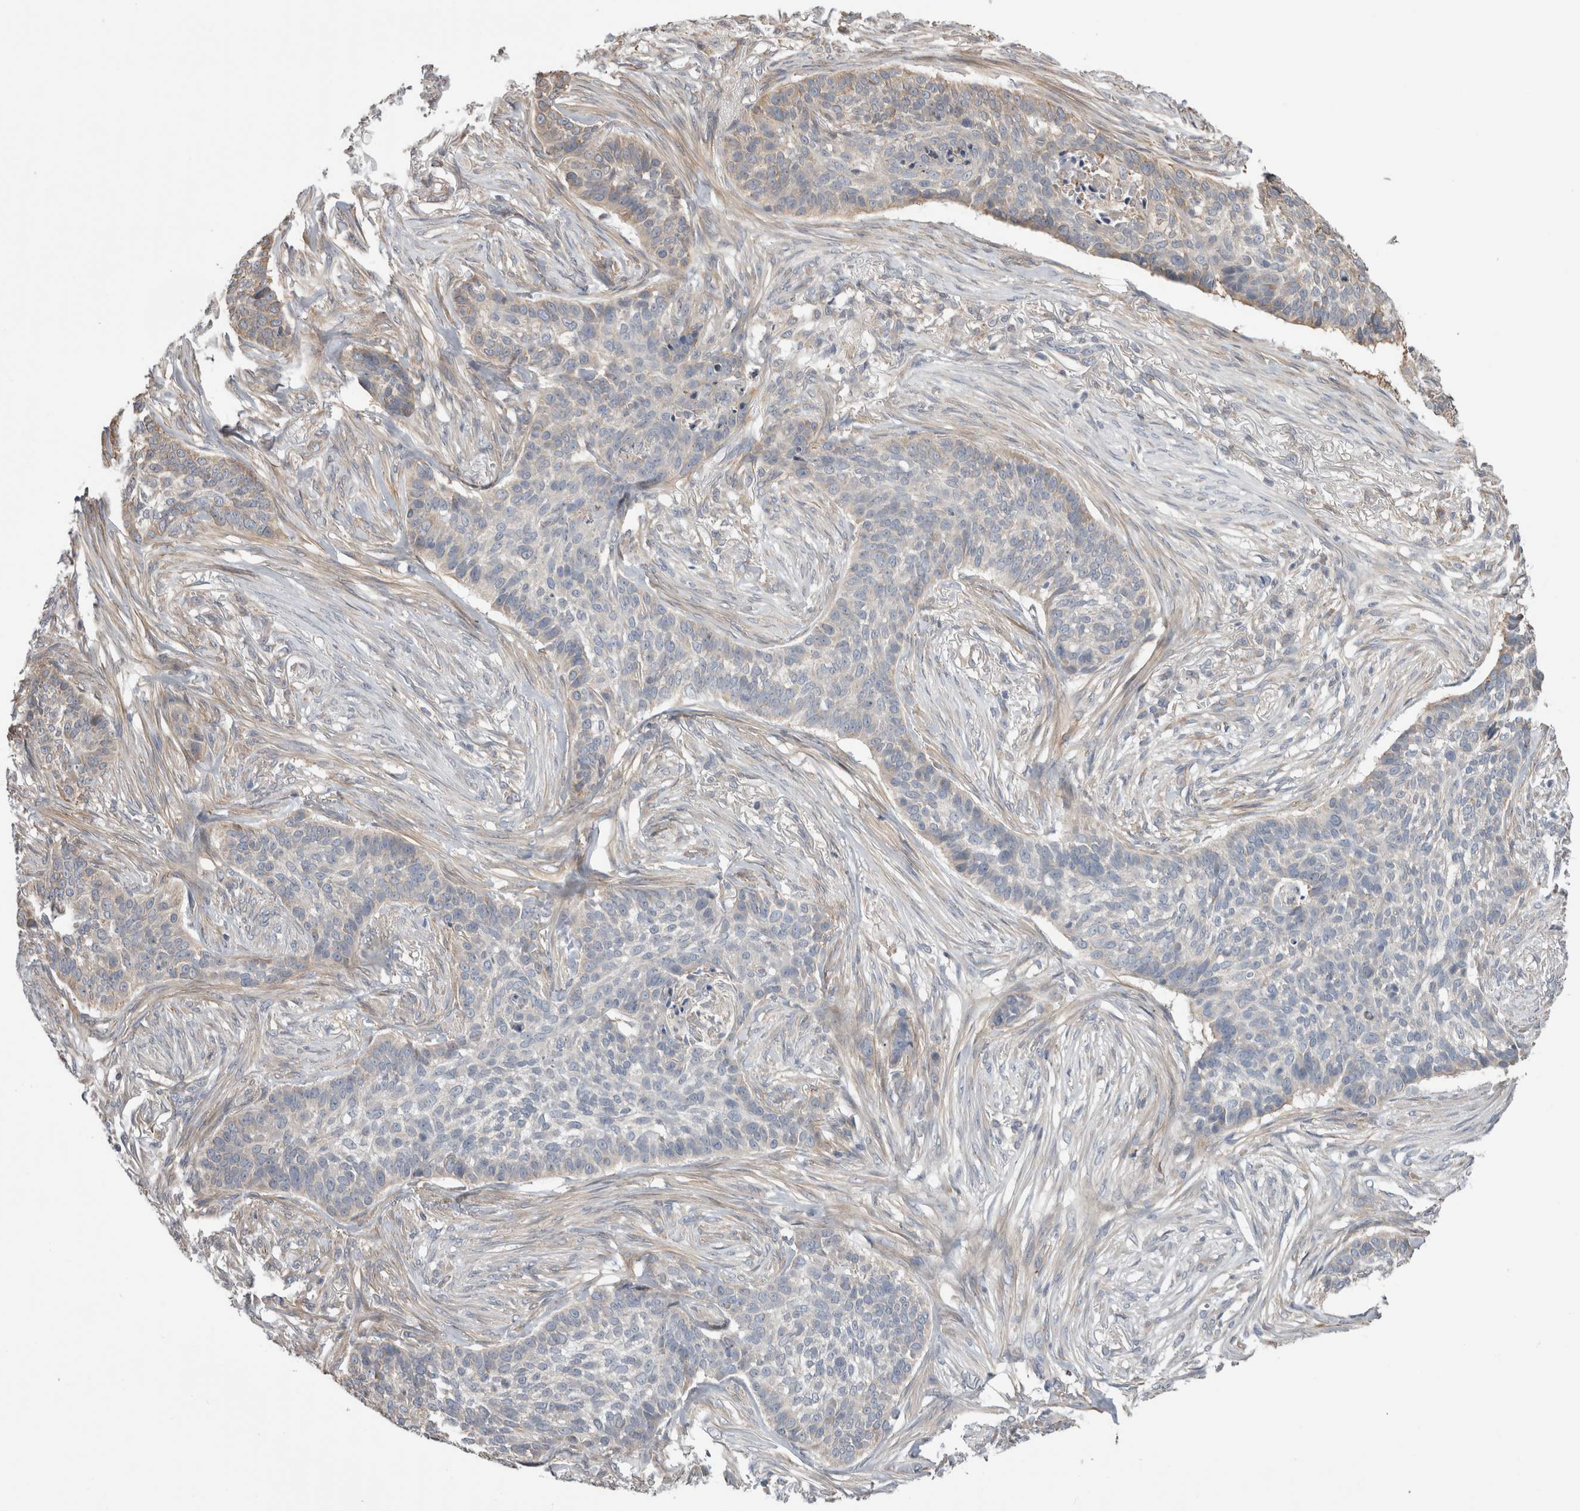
{"staining": {"intensity": "negative", "quantity": "none", "location": "none"}, "tissue": "skin cancer", "cell_type": "Tumor cells", "image_type": "cancer", "snomed": [{"axis": "morphology", "description": "Basal cell carcinoma"}, {"axis": "topography", "description": "Skin"}], "caption": "Tumor cells are negative for brown protein staining in skin basal cell carcinoma.", "gene": "SMAP2", "patient": {"sex": "male", "age": 85}}